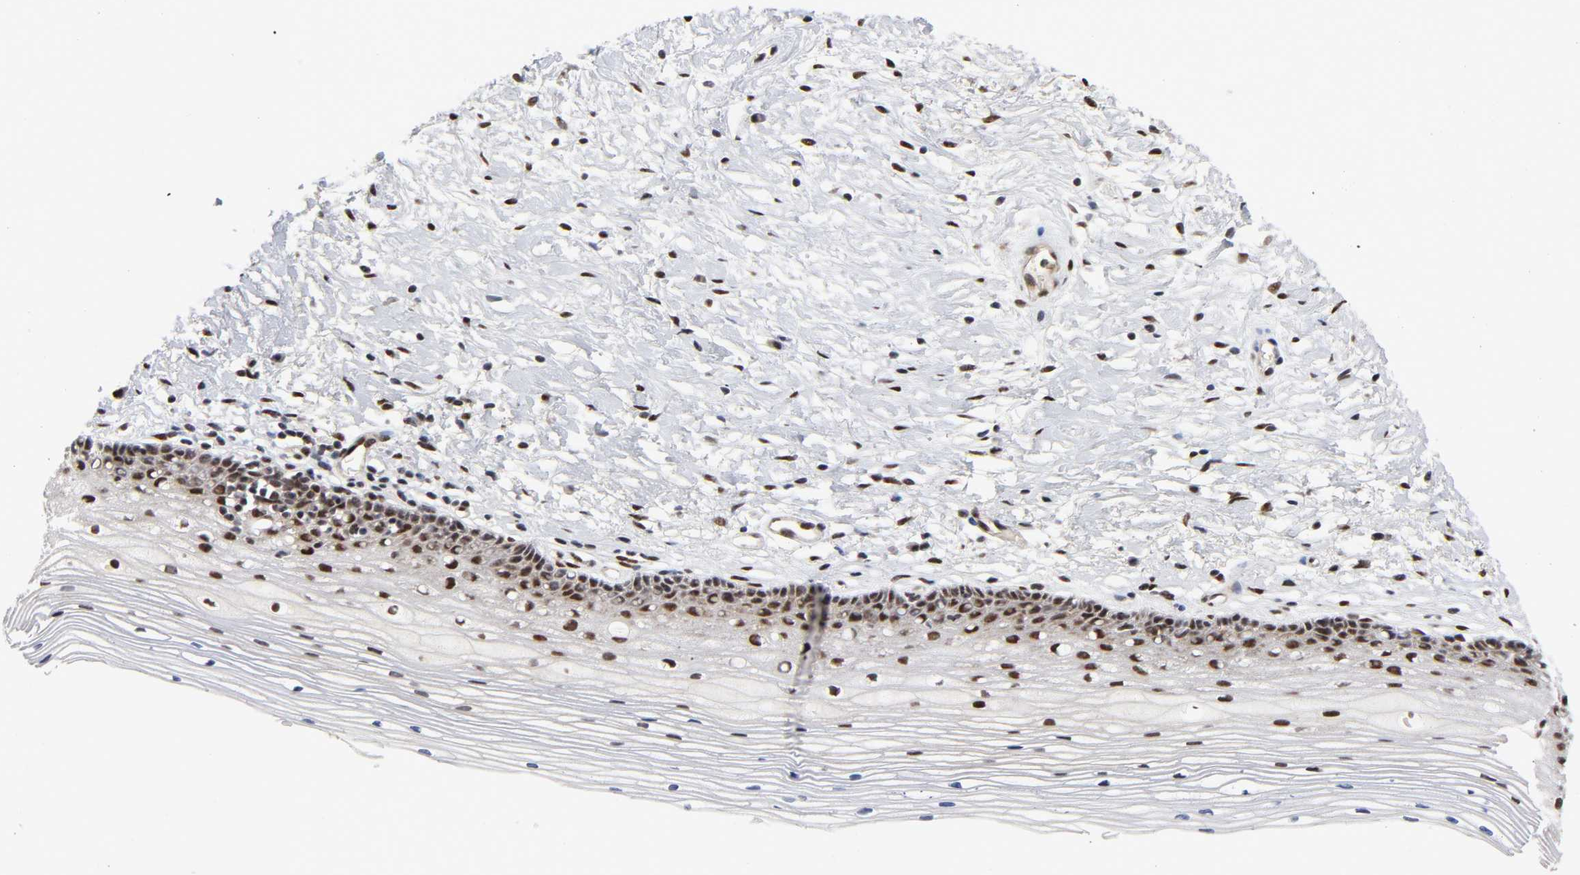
{"staining": {"intensity": "strong", "quantity": ">75%", "location": "nuclear"}, "tissue": "cervix", "cell_type": "Glandular cells", "image_type": "normal", "snomed": [{"axis": "morphology", "description": "Normal tissue, NOS"}, {"axis": "topography", "description": "Cervix"}], "caption": "DAB (3,3'-diaminobenzidine) immunohistochemical staining of unremarkable cervix demonstrates strong nuclear protein positivity in approximately >75% of glandular cells.", "gene": "STK38", "patient": {"sex": "female", "age": 77}}